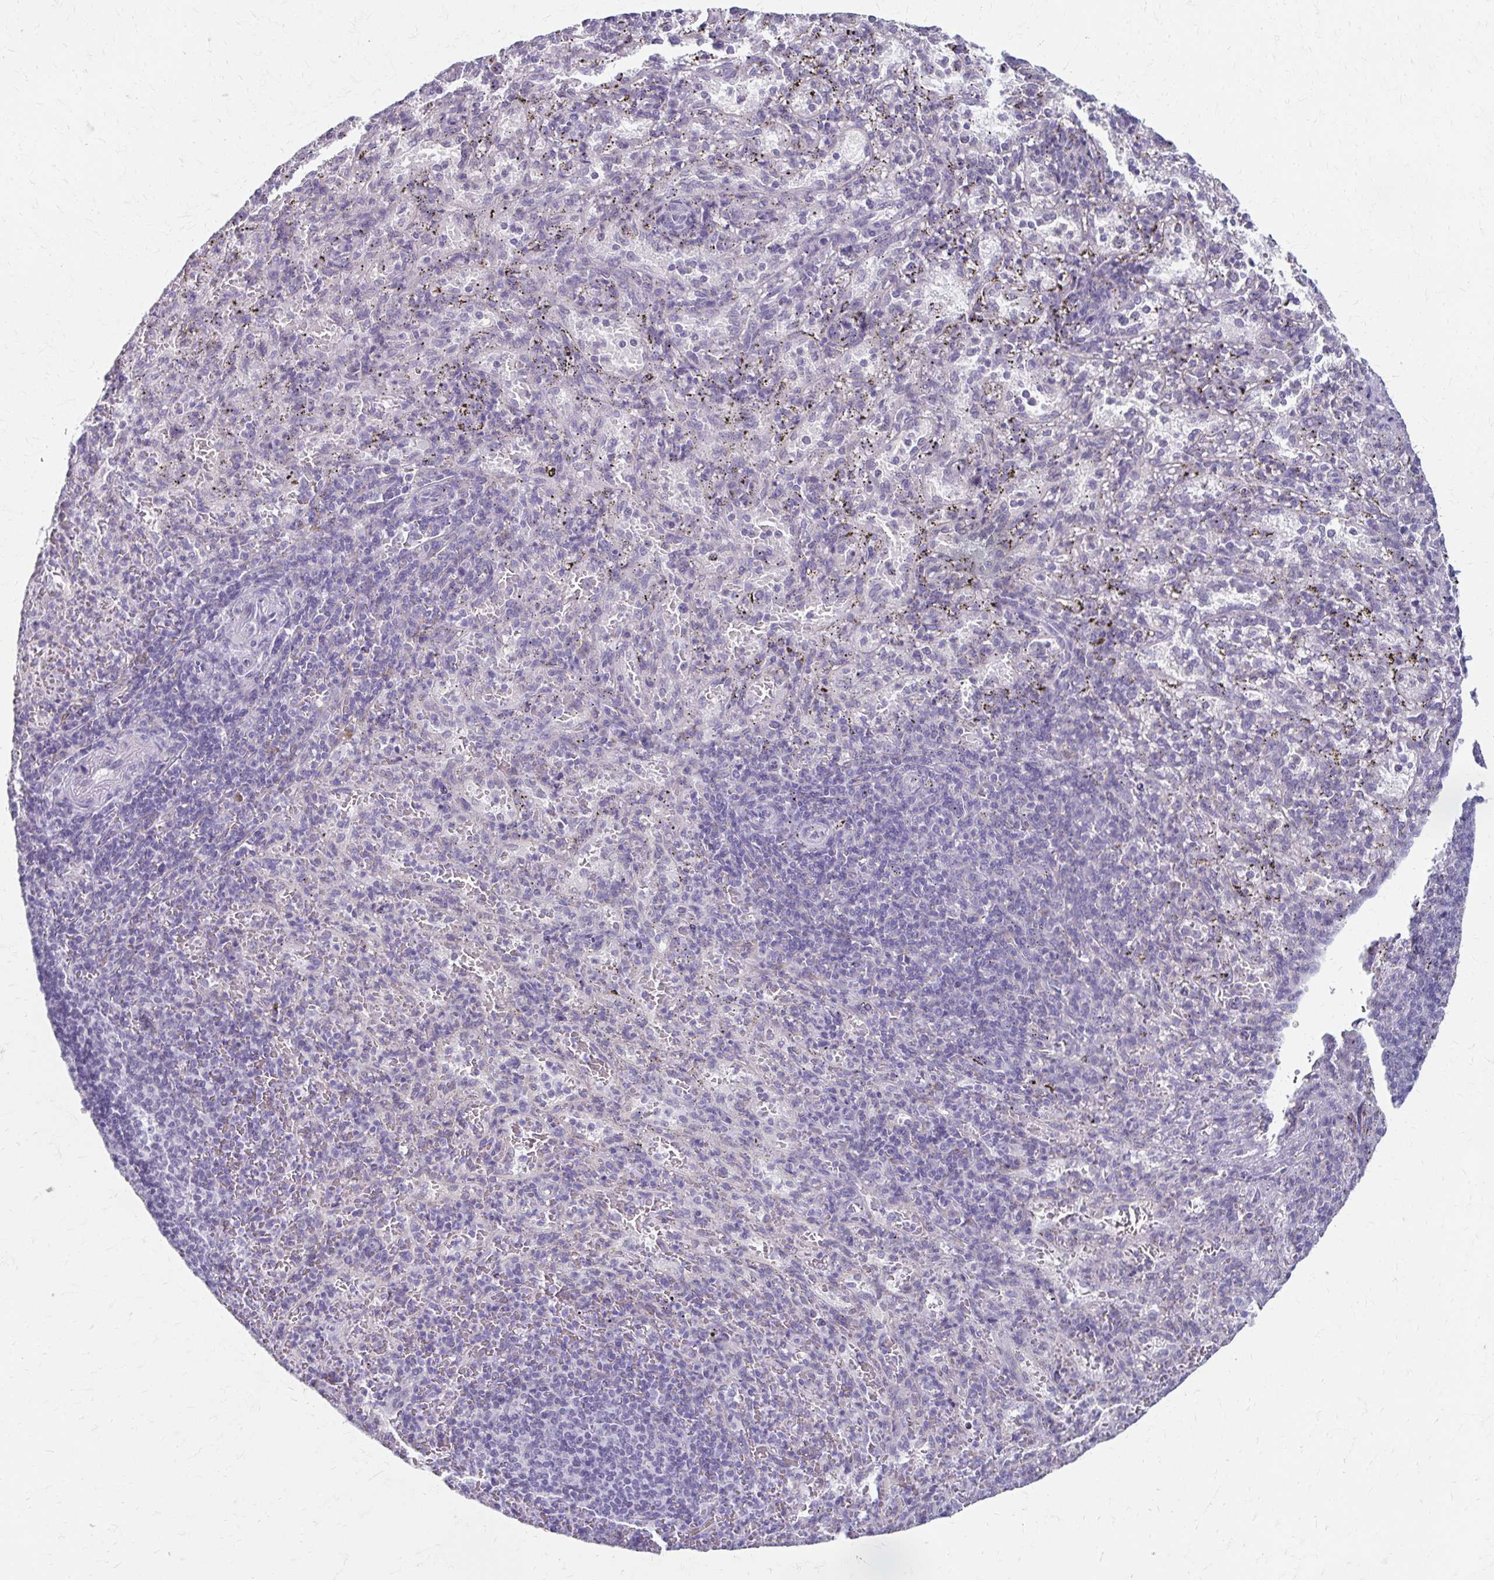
{"staining": {"intensity": "negative", "quantity": "none", "location": "none"}, "tissue": "spleen", "cell_type": "Cells in red pulp", "image_type": "normal", "snomed": [{"axis": "morphology", "description": "Normal tissue, NOS"}, {"axis": "topography", "description": "Spleen"}], "caption": "Immunohistochemical staining of normal human spleen exhibits no significant staining in cells in red pulp. (IHC, brightfield microscopy, high magnification).", "gene": "CYB5A", "patient": {"sex": "male", "age": 57}}